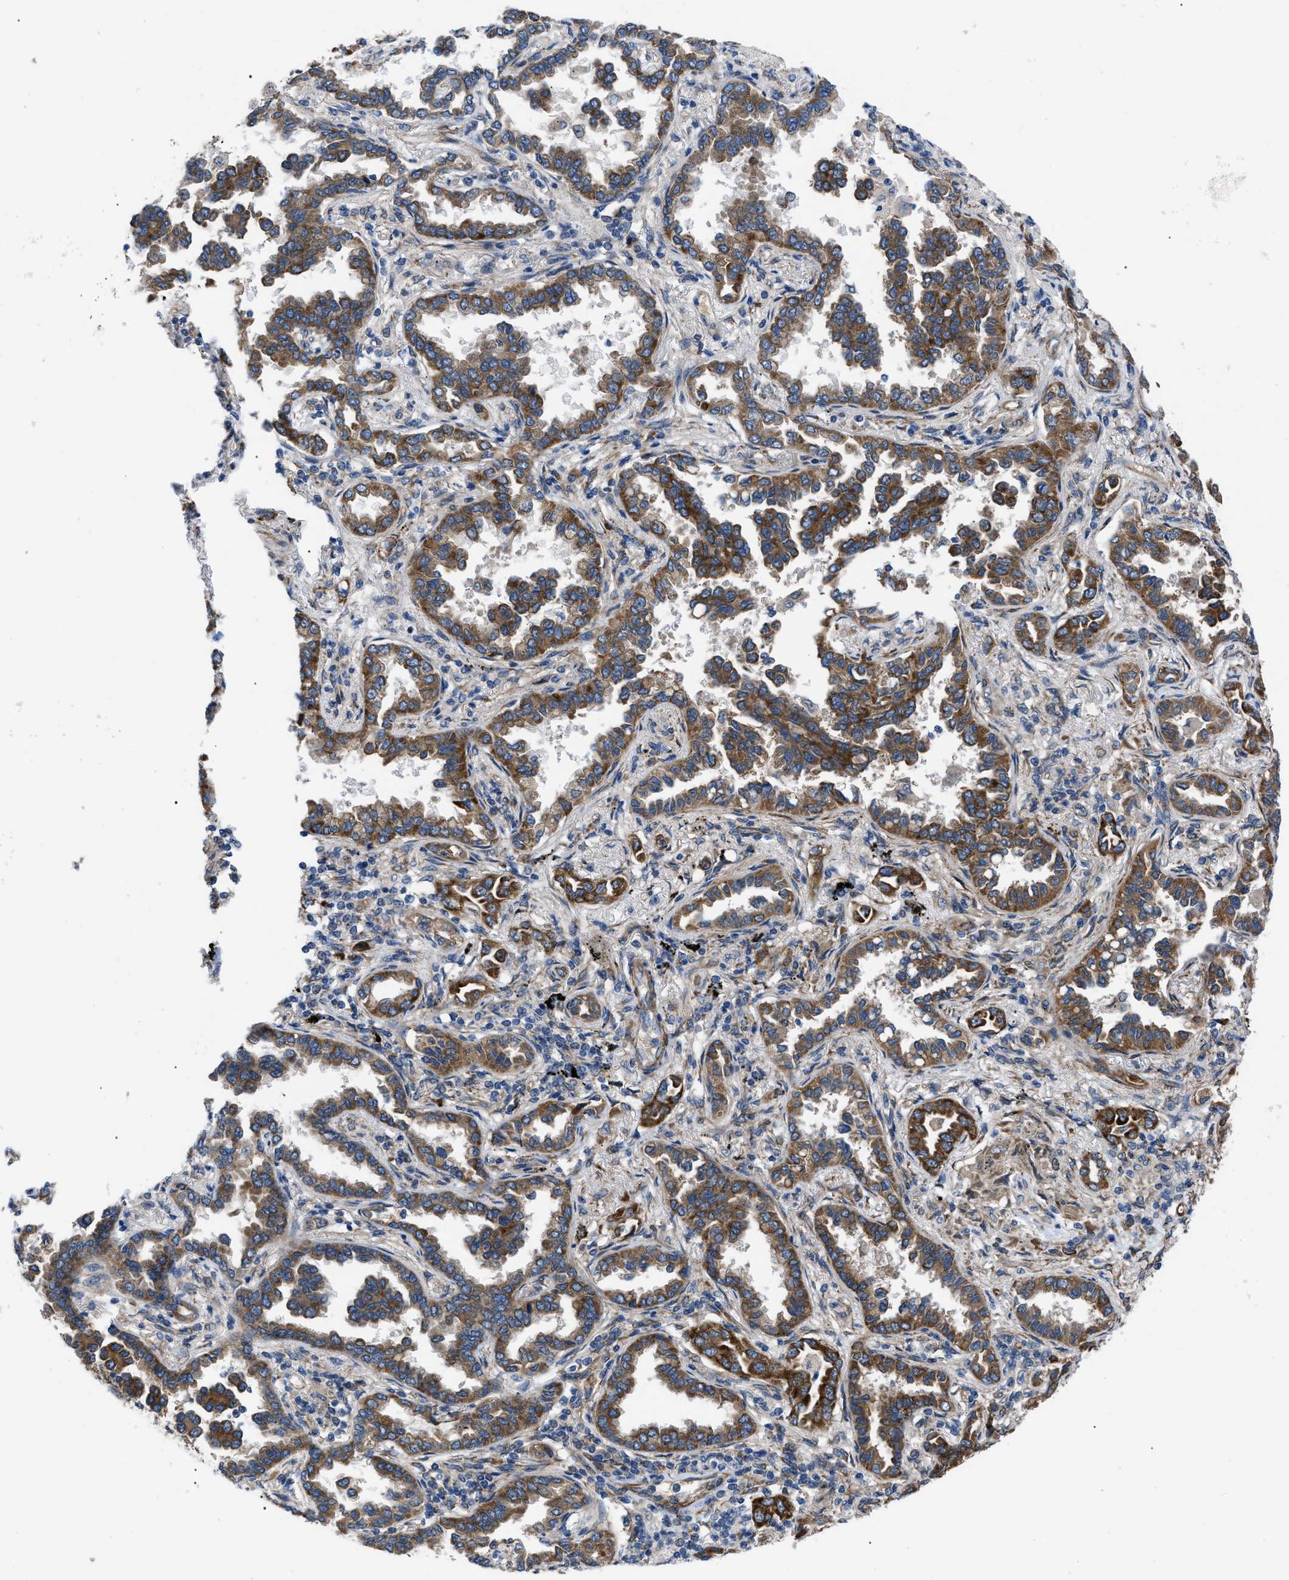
{"staining": {"intensity": "moderate", "quantity": ">75%", "location": "cytoplasmic/membranous"}, "tissue": "lung cancer", "cell_type": "Tumor cells", "image_type": "cancer", "snomed": [{"axis": "morphology", "description": "Normal tissue, NOS"}, {"axis": "morphology", "description": "Adenocarcinoma, NOS"}, {"axis": "topography", "description": "Lung"}], "caption": "DAB immunohistochemical staining of human adenocarcinoma (lung) shows moderate cytoplasmic/membranous protein expression in about >75% of tumor cells.", "gene": "MYO10", "patient": {"sex": "male", "age": 59}}